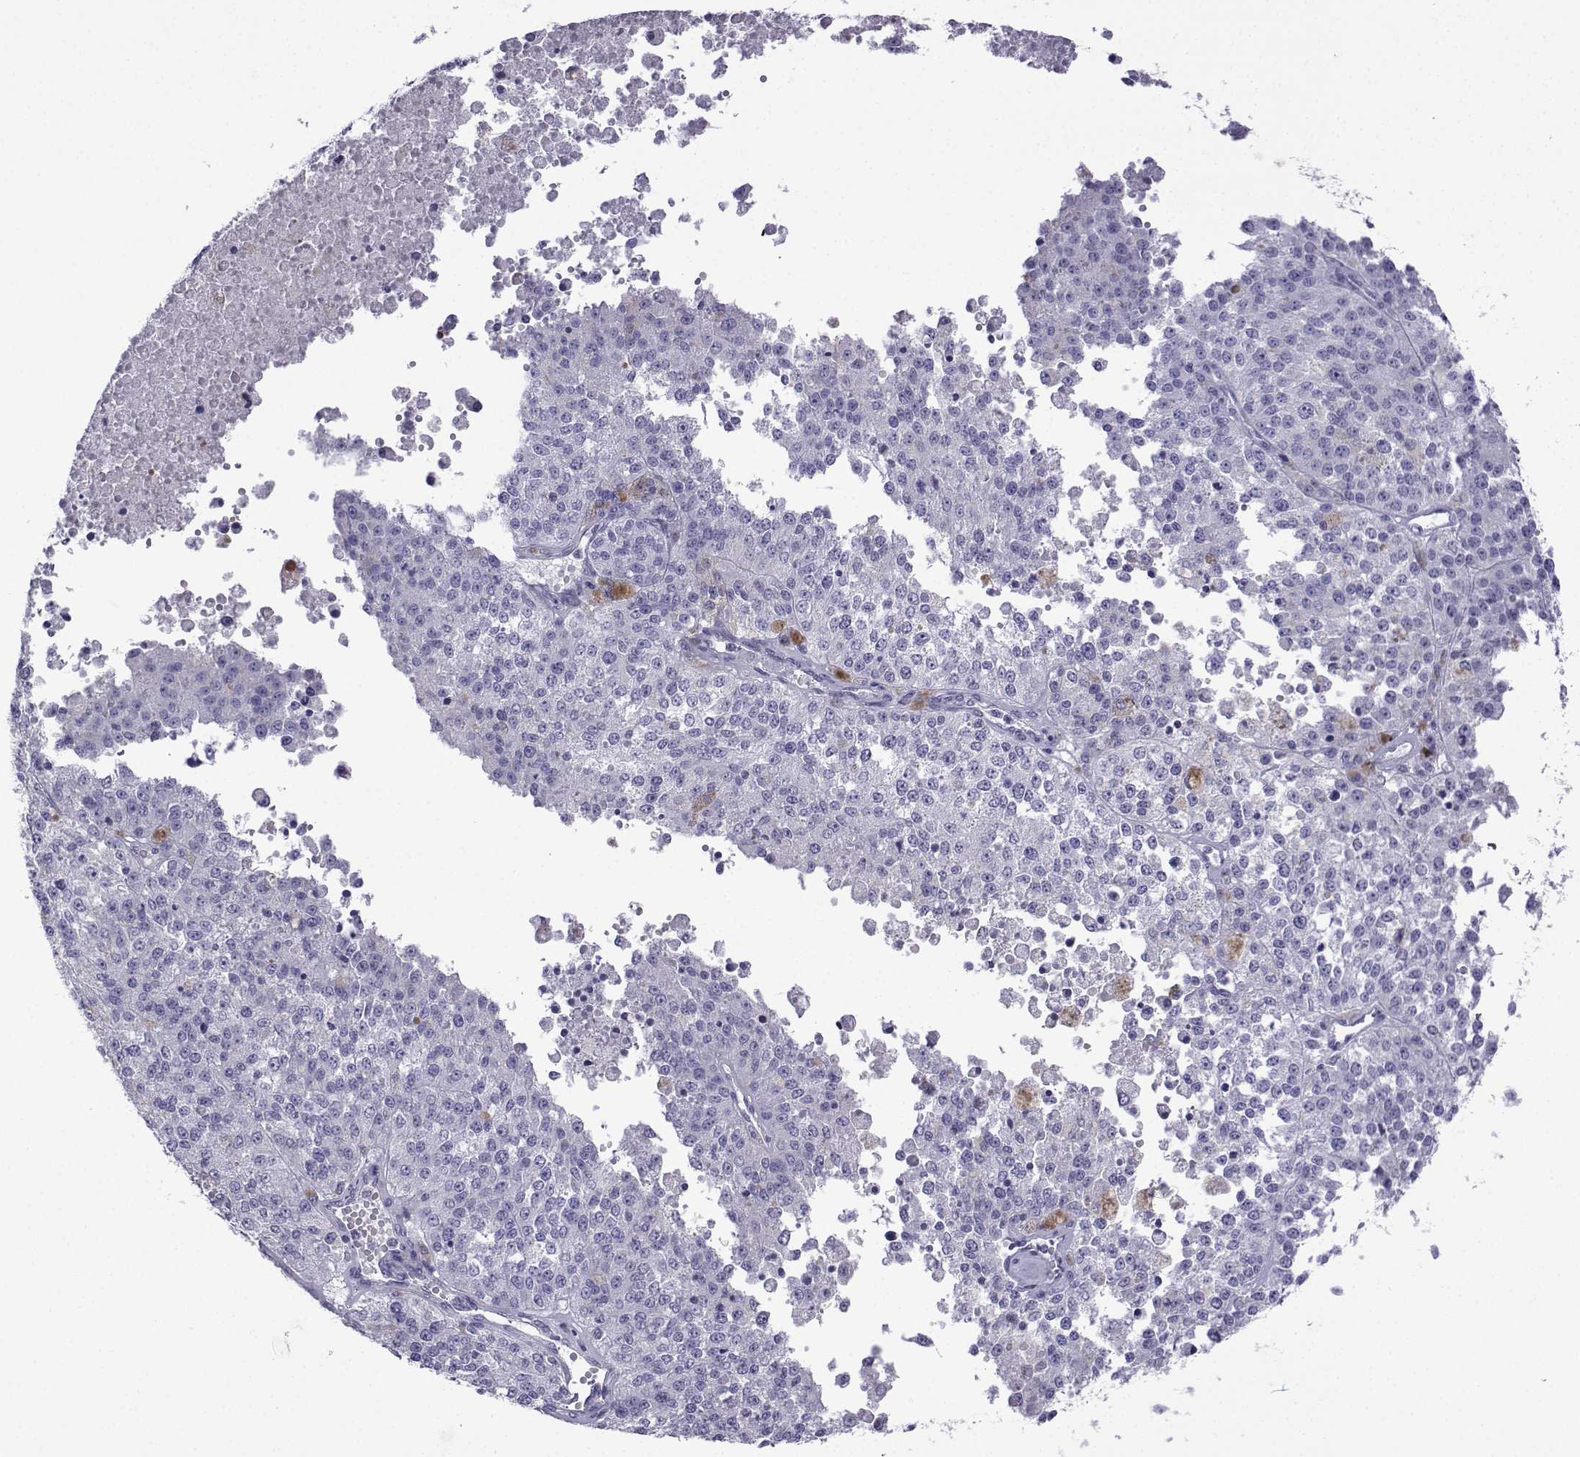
{"staining": {"intensity": "negative", "quantity": "none", "location": "none"}, "tissue": "melanoma", "cell_type": "Tumor cells", "image_type": "cancer", "snomed": [{"axis": "morphology", "description": "Malignant melanoma, Metastatic site"}, {"axis": "topography", "description": "Lymph node"}], "caption": "The histopathology image demonstrates no staining of tumor cells in malignant melanoma (metastatic site). (Brightfield microscopy of DAB immunohistochemistry at high magnification).", "gene": "CFAP70", "patient": {"sex": "female", "age": 64}}